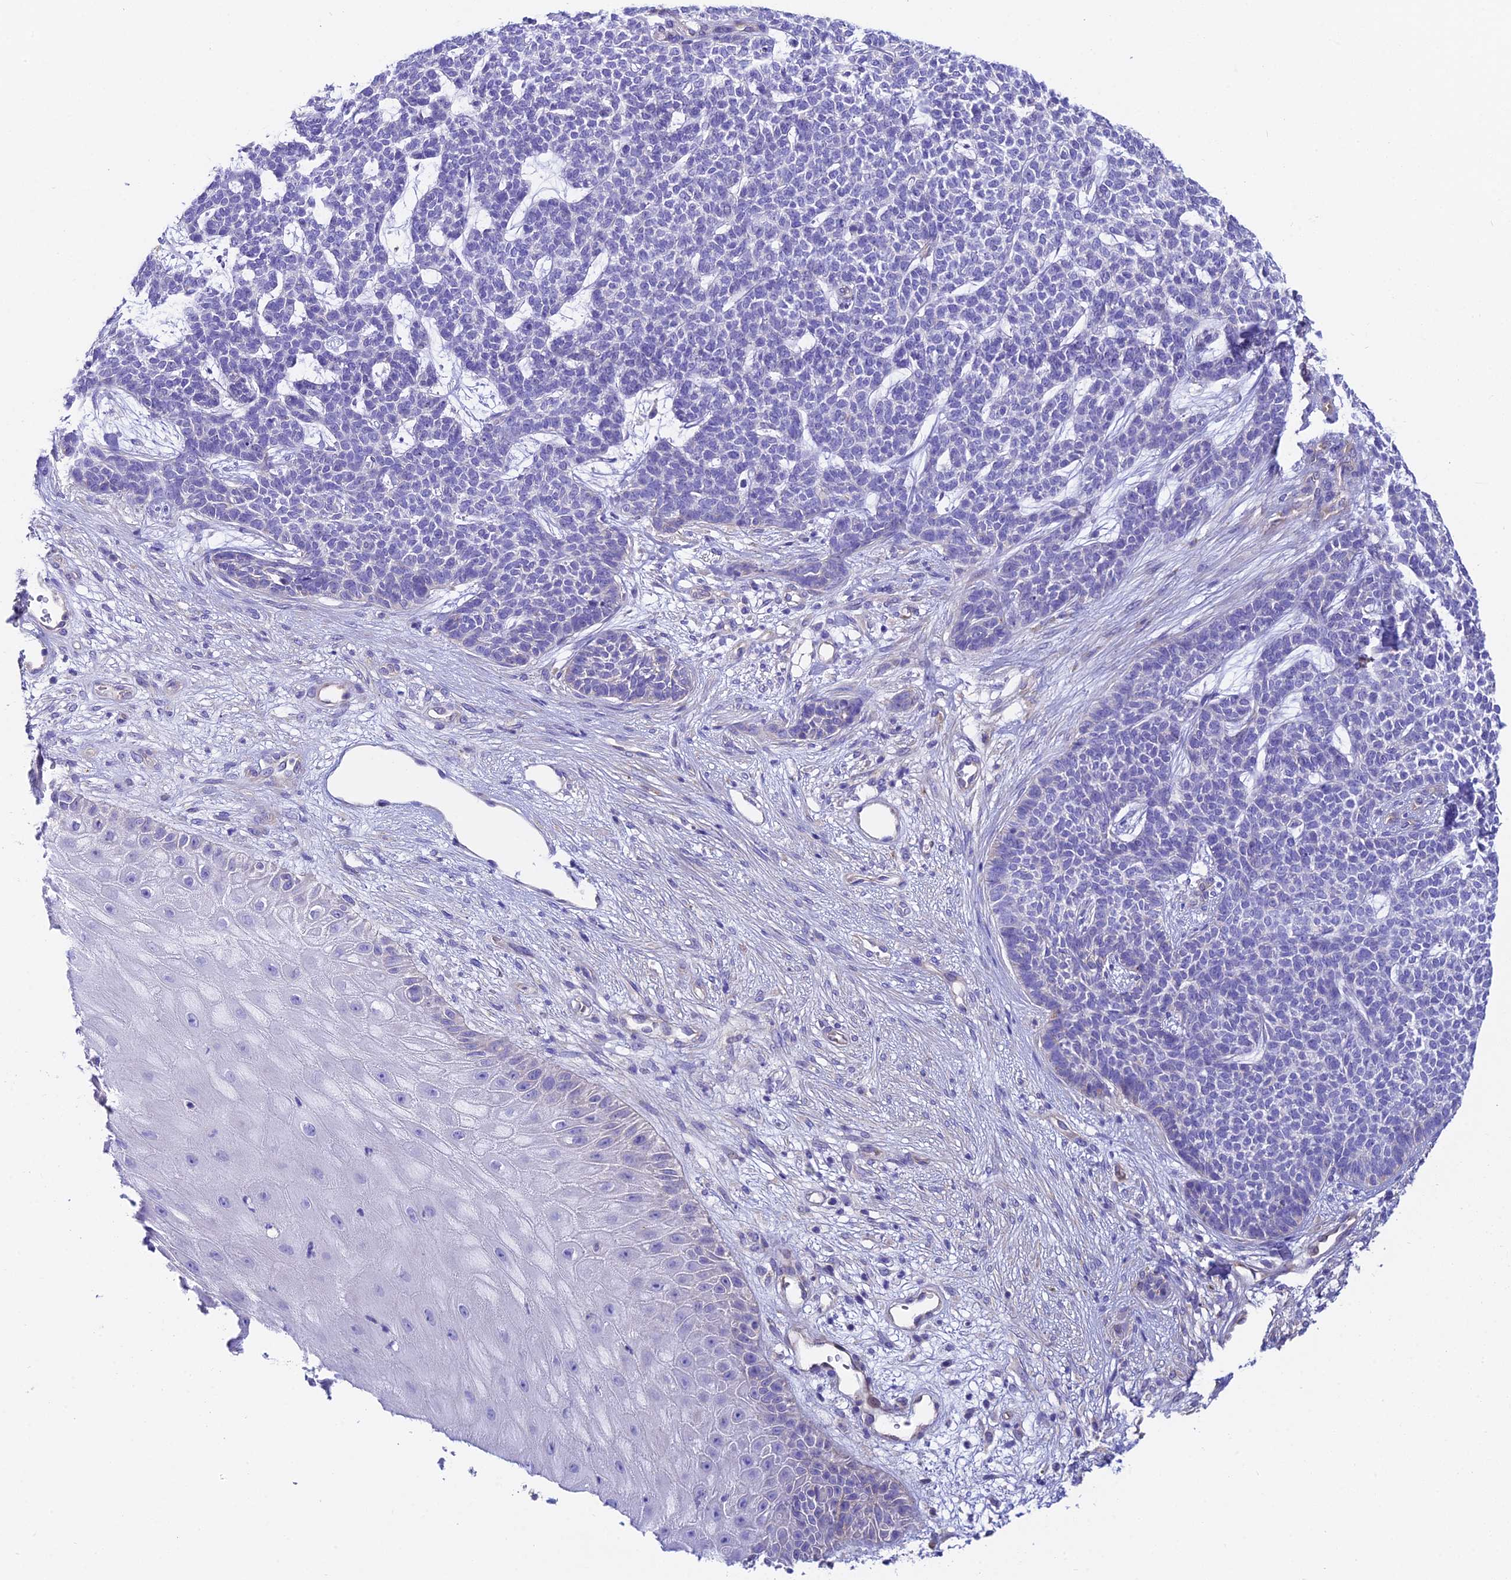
{"staining": {"intensity": "negative", "quantity": "none", "location": "none"}, "tissue": "skin cancer", "cell_type": "Tumor cells", "image_type": "cancer", "snomed": [{"axis": "morphology", "description": "Basal cell carcinoma"}, {"axis": "topography", "description": "Skin"}], "caption": "Tumor cells show no significant protein staining in skin cancer (basal cell carcinoma).", "gene": "QRFP", "patient": {"sex": "female", "age": 84}}